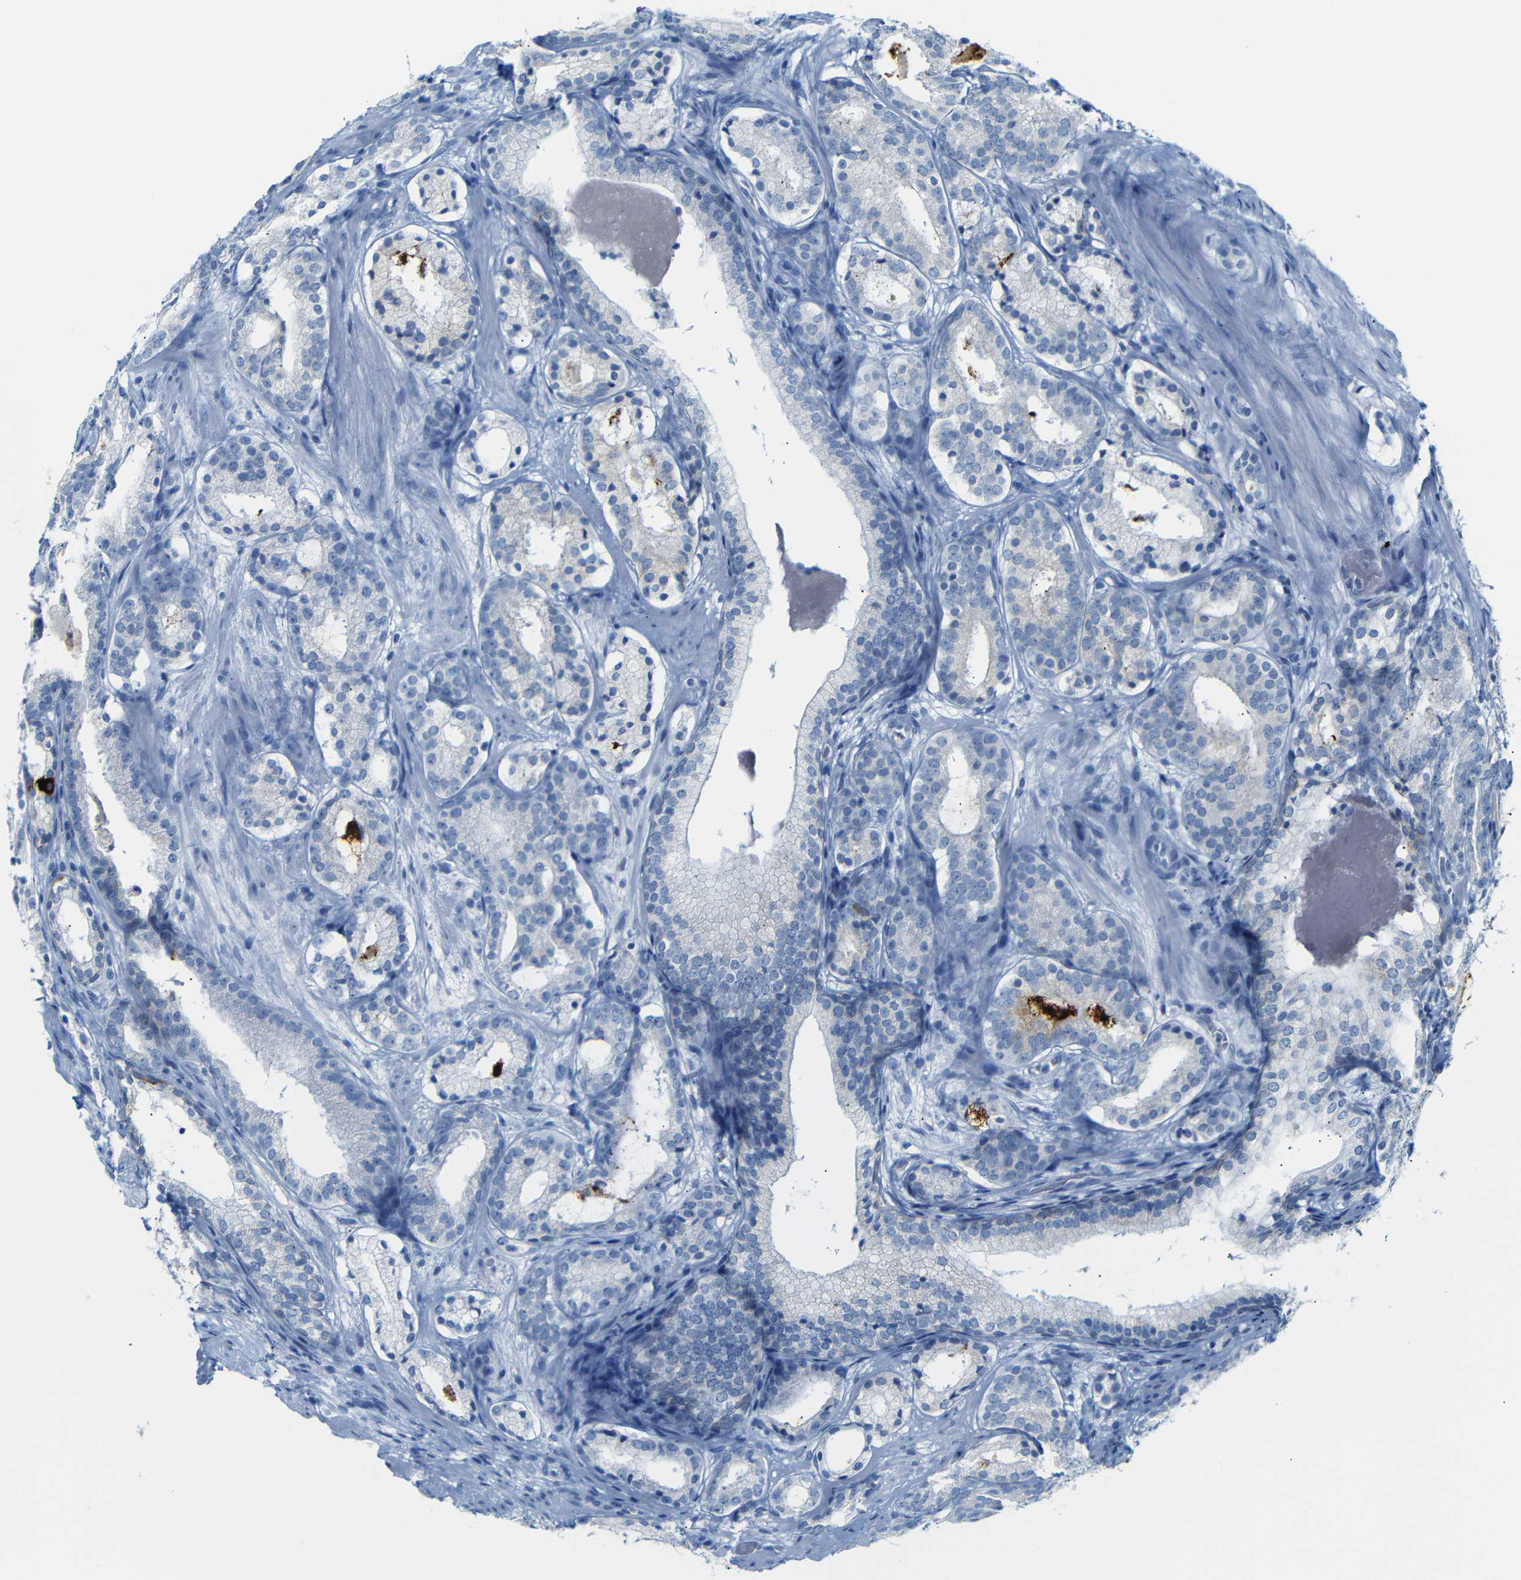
{"staining": {"intensity": "negative", "quantity": "none", "location": "none"}, "tissue": "prostate cancer", "cell_type": "Tumor cells", "image_type": "cancer", "snomed": [{"axis": "morphology", "description": "Adenocarcinoma, Low grade"}, {"axis": "topography", "description": "Prostate"}], "caption": "Immunohistochemical staining of human prostate cancer (low-grade adenocarcinoma) displays no significant positivity in tumor cells. (Stains: DAB immunohistochemistry (IHC) with hematoxylin counter stain, Microscopy: brightfield microscopy at high magnification).", "gene": "DYNAP", "patient": {"sex": "male", "age": 69}}